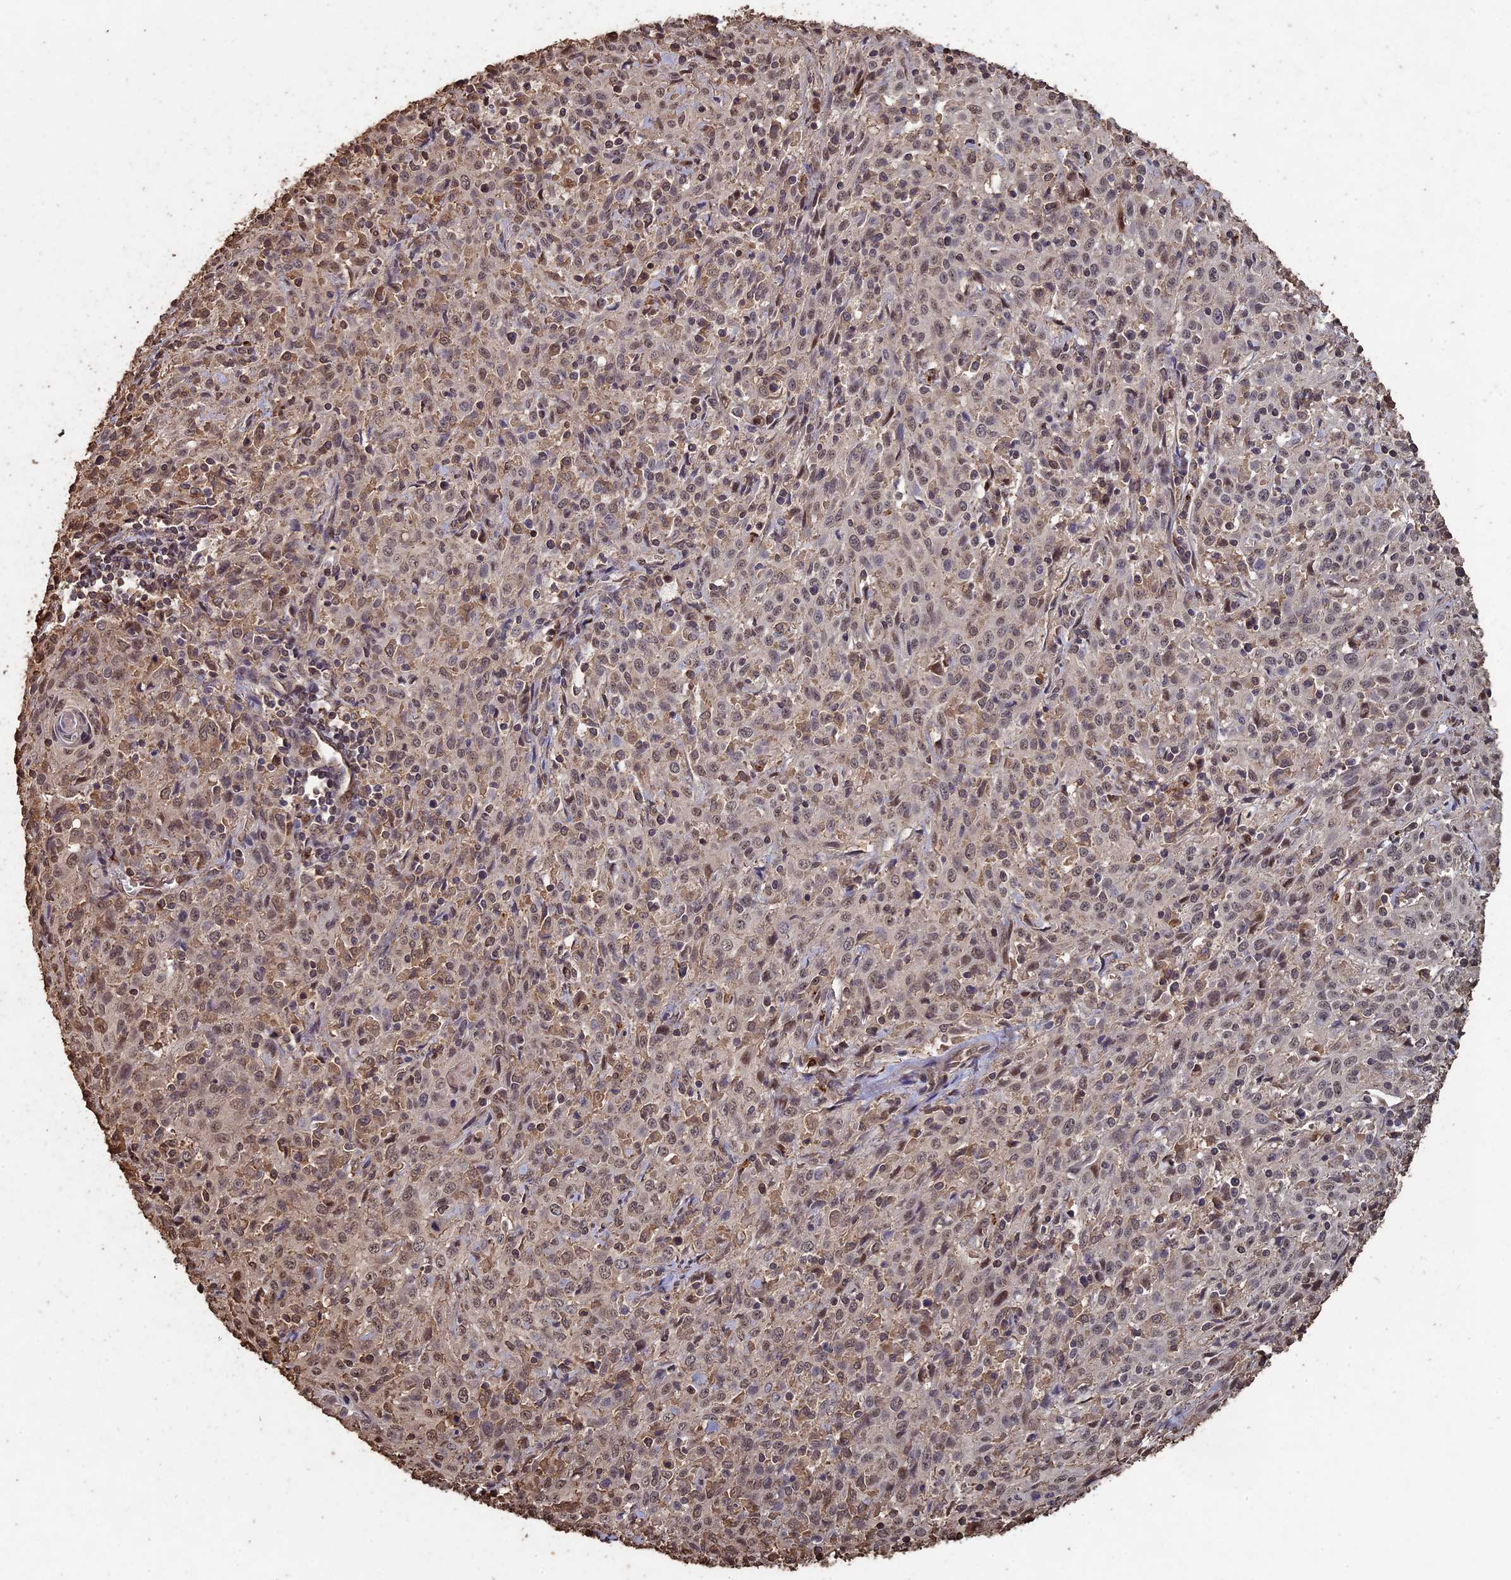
{"staining": {"intensity": "weak", "quantity": "25%-75%", "location": "nuclear"}, "tissue": "cervical cancer", "cell_type": "Tumor cells", "image_type": "cancer", "snomed": [{"axis": "morphology", "description": "Squamous cell carcinoma, NOS"}, {"axis": "topography", "description": "Cervix"}], "caption": "Immunohistochemical staining of cervical cancer (squamous cell carcinoma) demonstrates low levels of weak nuclear expression in approximately 25%-75% of tumor cells.", "gene": "HUNK", "patient": {"sex": "female", "age": 57}}